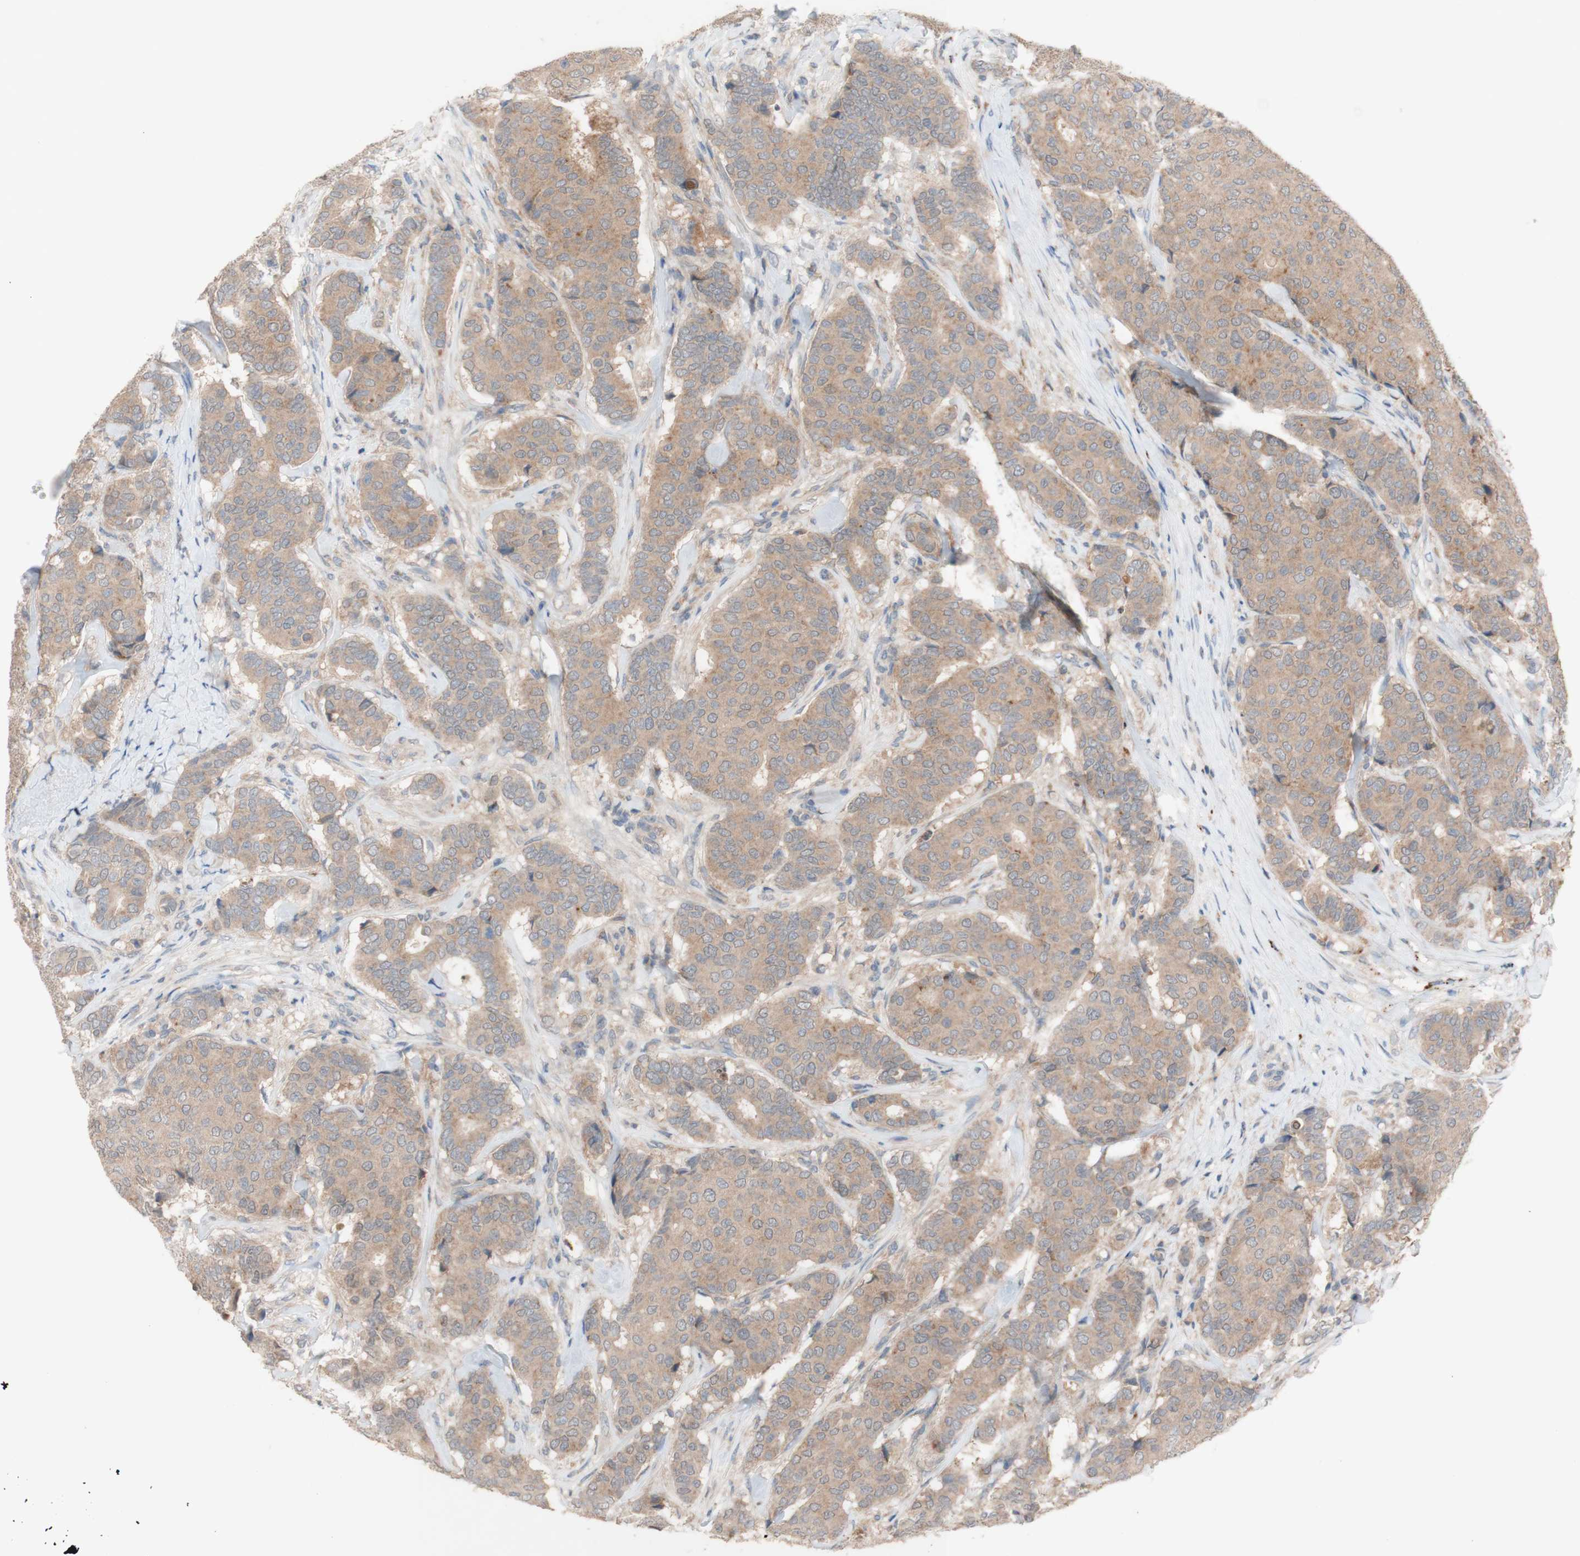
{"staining": {"intensity": "moderate", "quantity": ">75%", "location": "cytoplasmic/membranous"}, "tissue": "breast cancer", "cell_type": "Tumor cells", "image_type": "cancer", "snomed": [{"axis": "morphology", "description": "Duct carcinoma"}, {"axis": "topography", "description": "Breast"}], "caption": "Tumor cells display moderate cytoplasmic/membranous positivity in approximately >75% of cells in breast cancer.", "gene": "PEX2", "patient": {"sex": "female", "age": 75}}